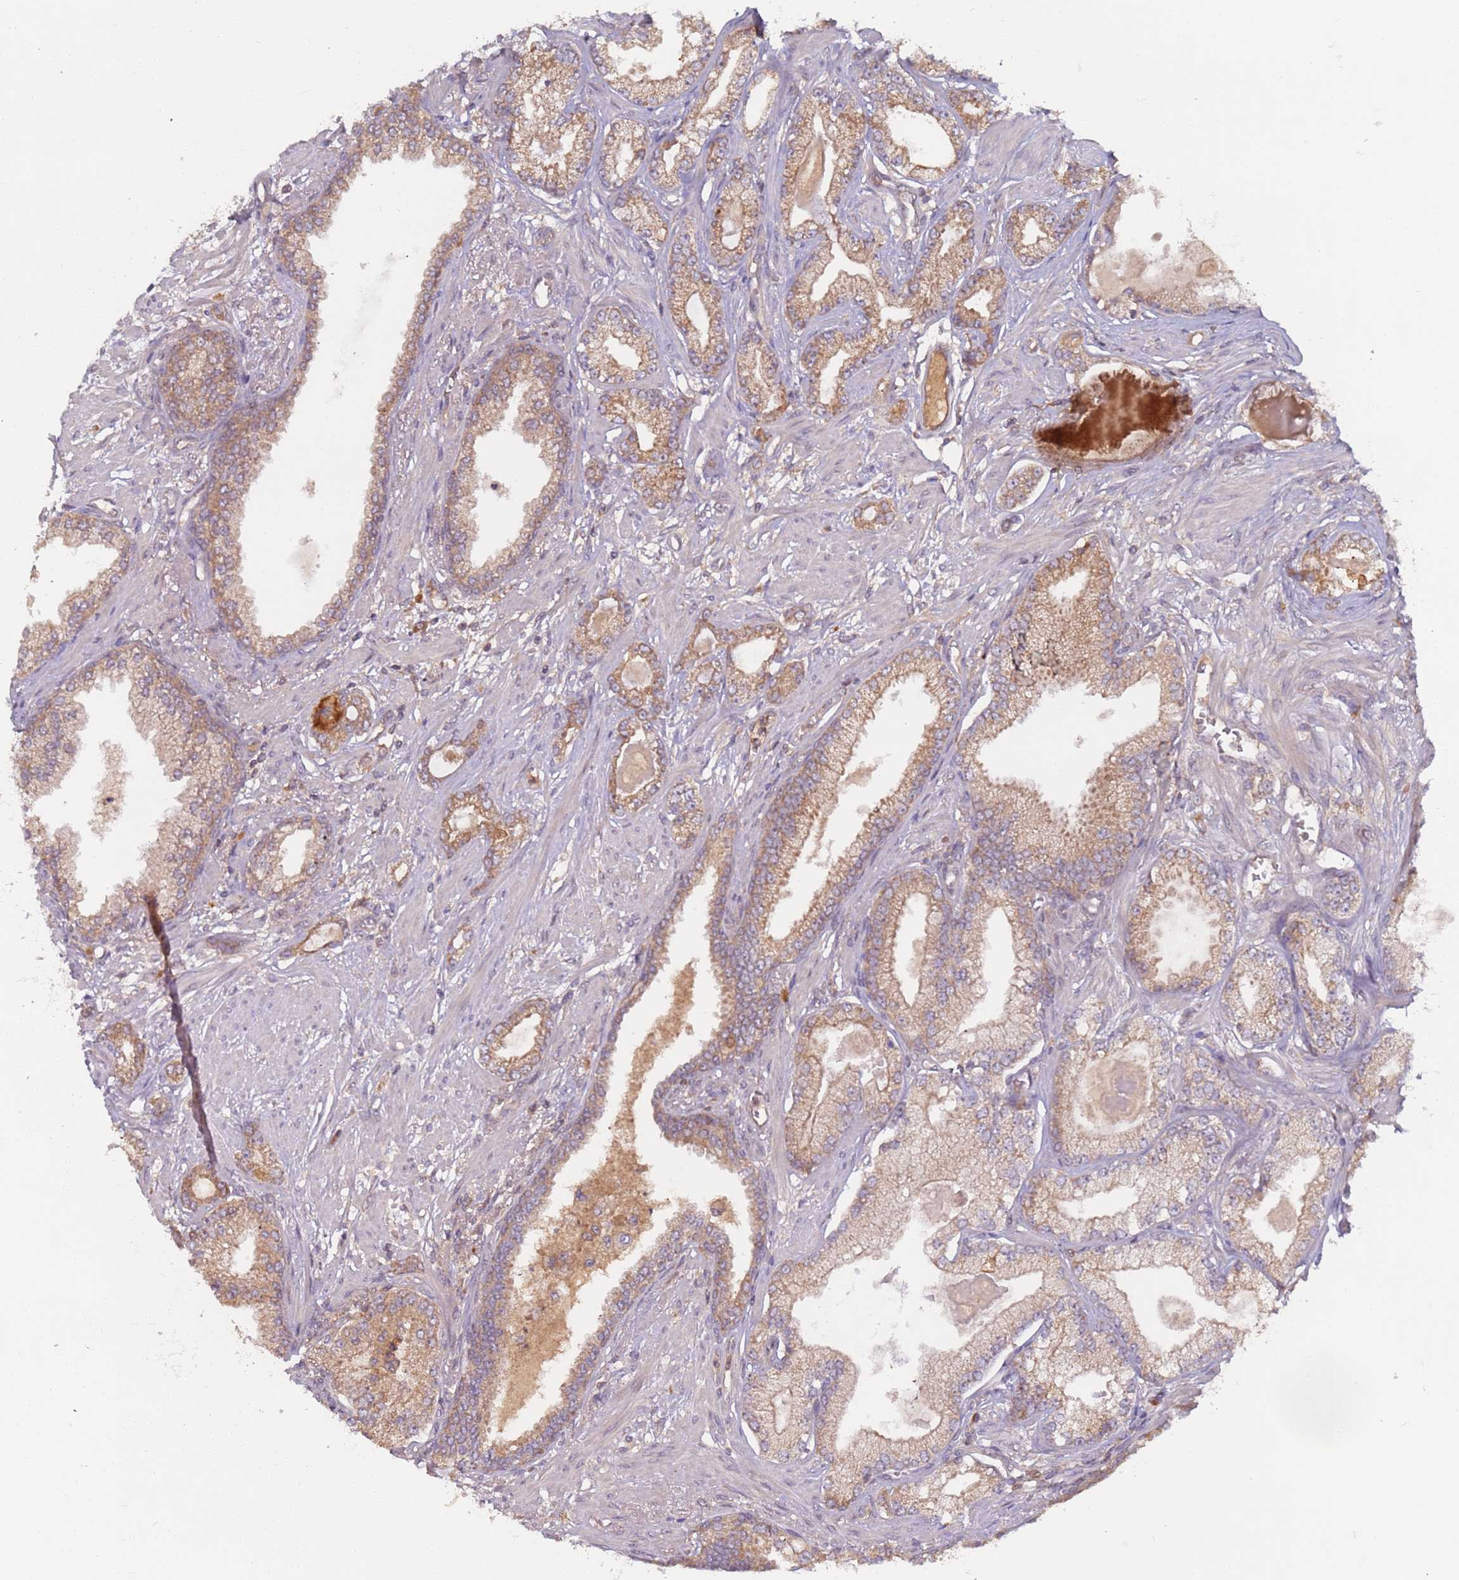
{"staining": {"intensity": "moderate", "quantity": ">75%", "location": "cytoplasmic/membranous"}, "tissue": "prostate cancer", "cell_type": "Tumor cells", "image_type": "cancer", "snomed": [{"axis": "morphology", "description": "Adenocarcinoma, Low grade"}, {"axis": "topography", "description": "Prostate"}], "caption": "This histopathology image demonstrates immunohistochemistry (IHC) staining of human low-grade adenocarcinoma (prostate), with medium moderate cytoplasmic/membranous positivity in about >75% of tumor cells.", "gene": "OR5A2", "patient": {"sex": "male", "age": 64}}